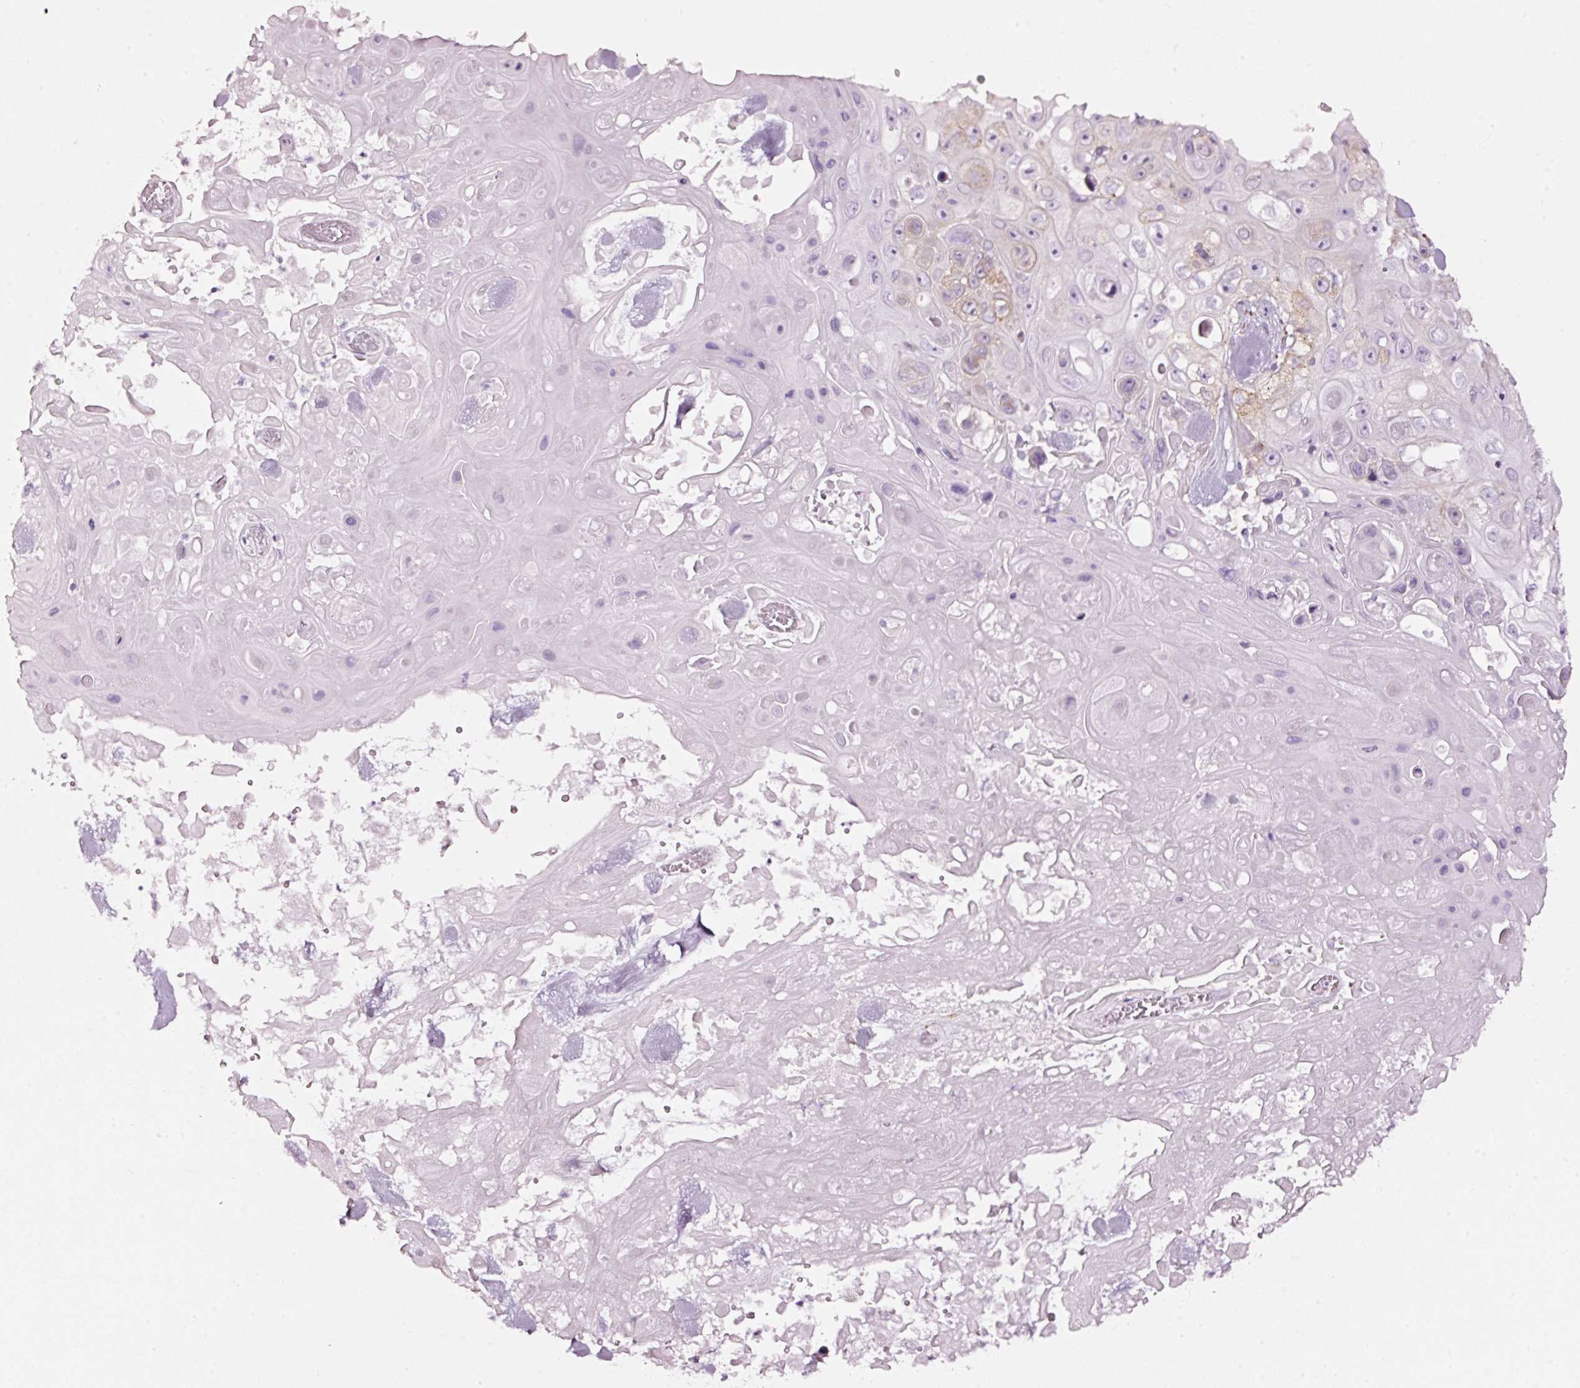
{"staining": {"intensity": "moderate", "quantity": "<25%", "location": "cytoplasmic/membranous"}, "tissue": "skin cancer", "cell_type": "Tumor cells", "image_type": "cancer", "snomed": [{"axis": "morphology", "description": "Squamous cell carcinoma, NOS"}, {"axis": "topography", "description": "Skin"}], "caption": "Human skin cancer stained for a protein (brown) displays moderate cytoplasmic/membranous positive expression in approximately <25% of tumor cells.", "gene": "SDF4", "patient": {"sex": "male", "age": 82}}